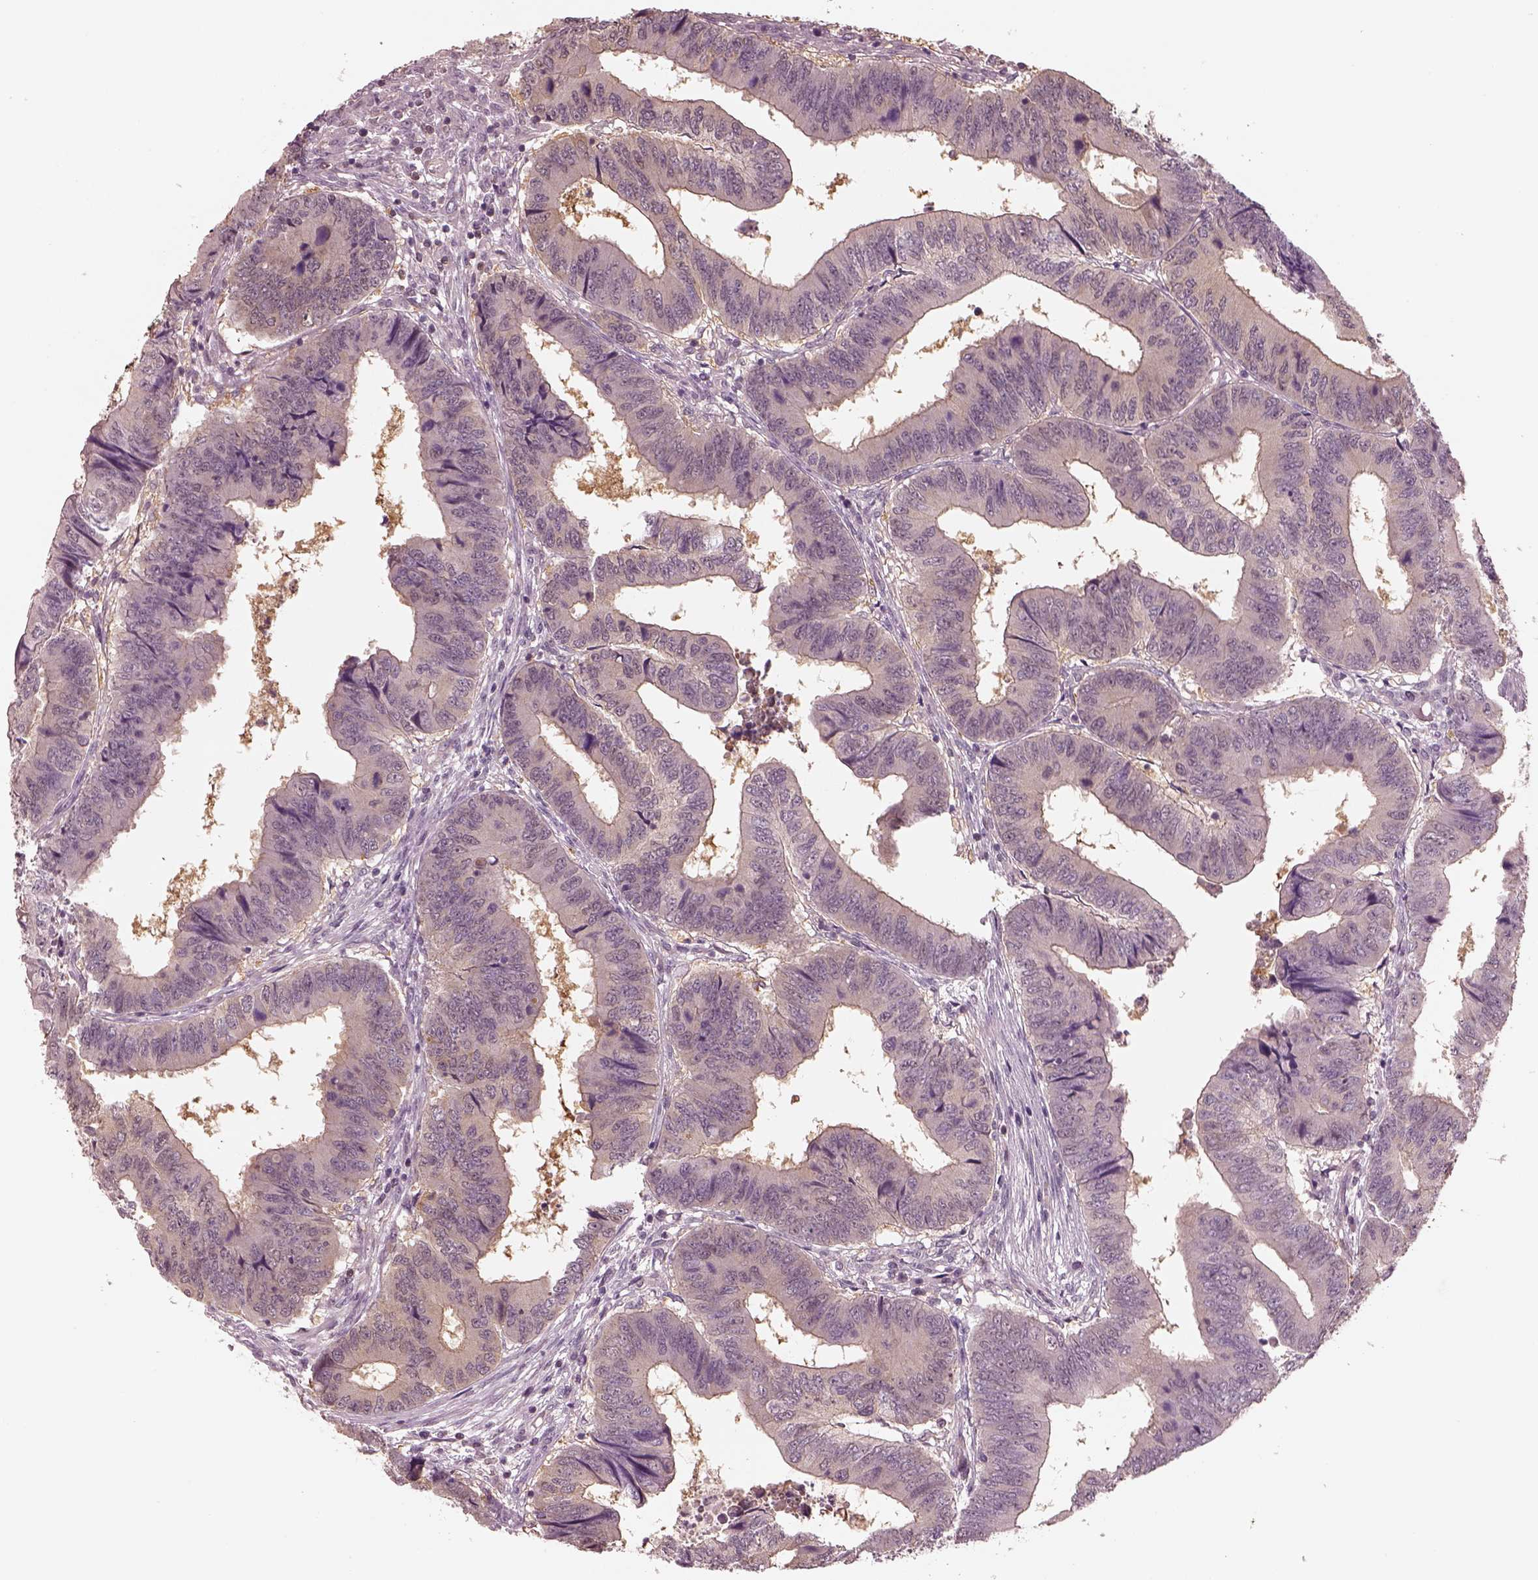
{"staining": {"intensity": "negative", "quantity": "none", "location": "none"}, "tissue": "colorectal cancer", "cell_type": "Tumor cells", "image_type": "cancer", "snomed": [{"axis": "morphology", "description": "Adenocarcinoma, NOS"}, {"axis": "topography", "description": "Colon"}], "caption": "Tumor cells are negative for brown protein staining in colorectal cancer.", "gene": "EGR4", "patient": {"sex": "male", "age": 53}}